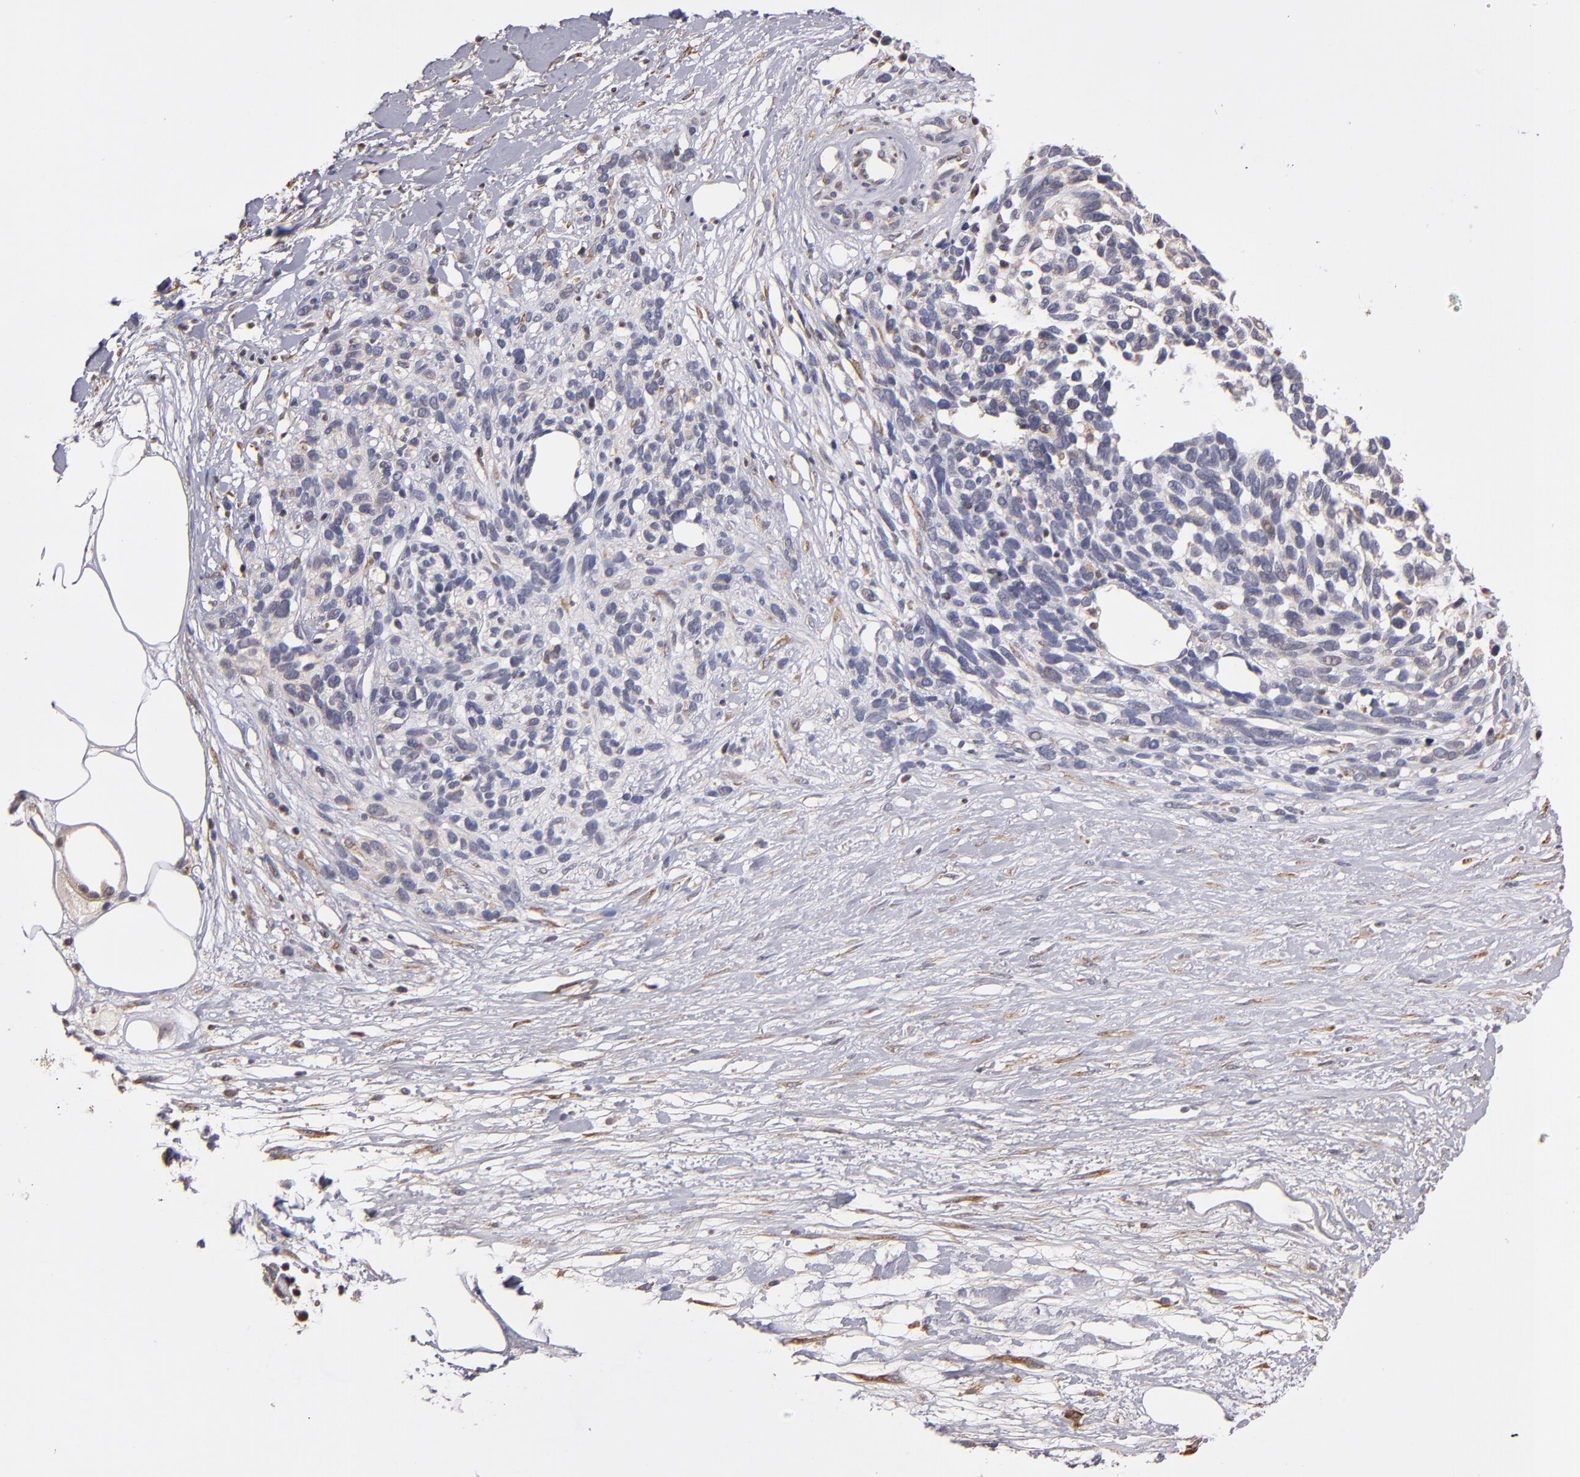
{"staining": {"intensity": "negative", "quantity": "none", "location": "none"}, "tissue": "melanoma", "cell_type": "Tumor cells", "image_type": "cancer", "snomed": [{"axis": "morphology", "description": "Malignant melanoma, NOS"}, {"axis": "topography", "description": "Skin"}], "caption": "IHC micrograph of neoplastic tissue: human melanoma stained with DAB displays no significant protein positivity in tumor cells. (DAB immunohistochemistry (IHC) visualized using brightfield microscopy, high magnification).", "gene": "CASP1", "patient": {"sex": "female", "age": 85}}